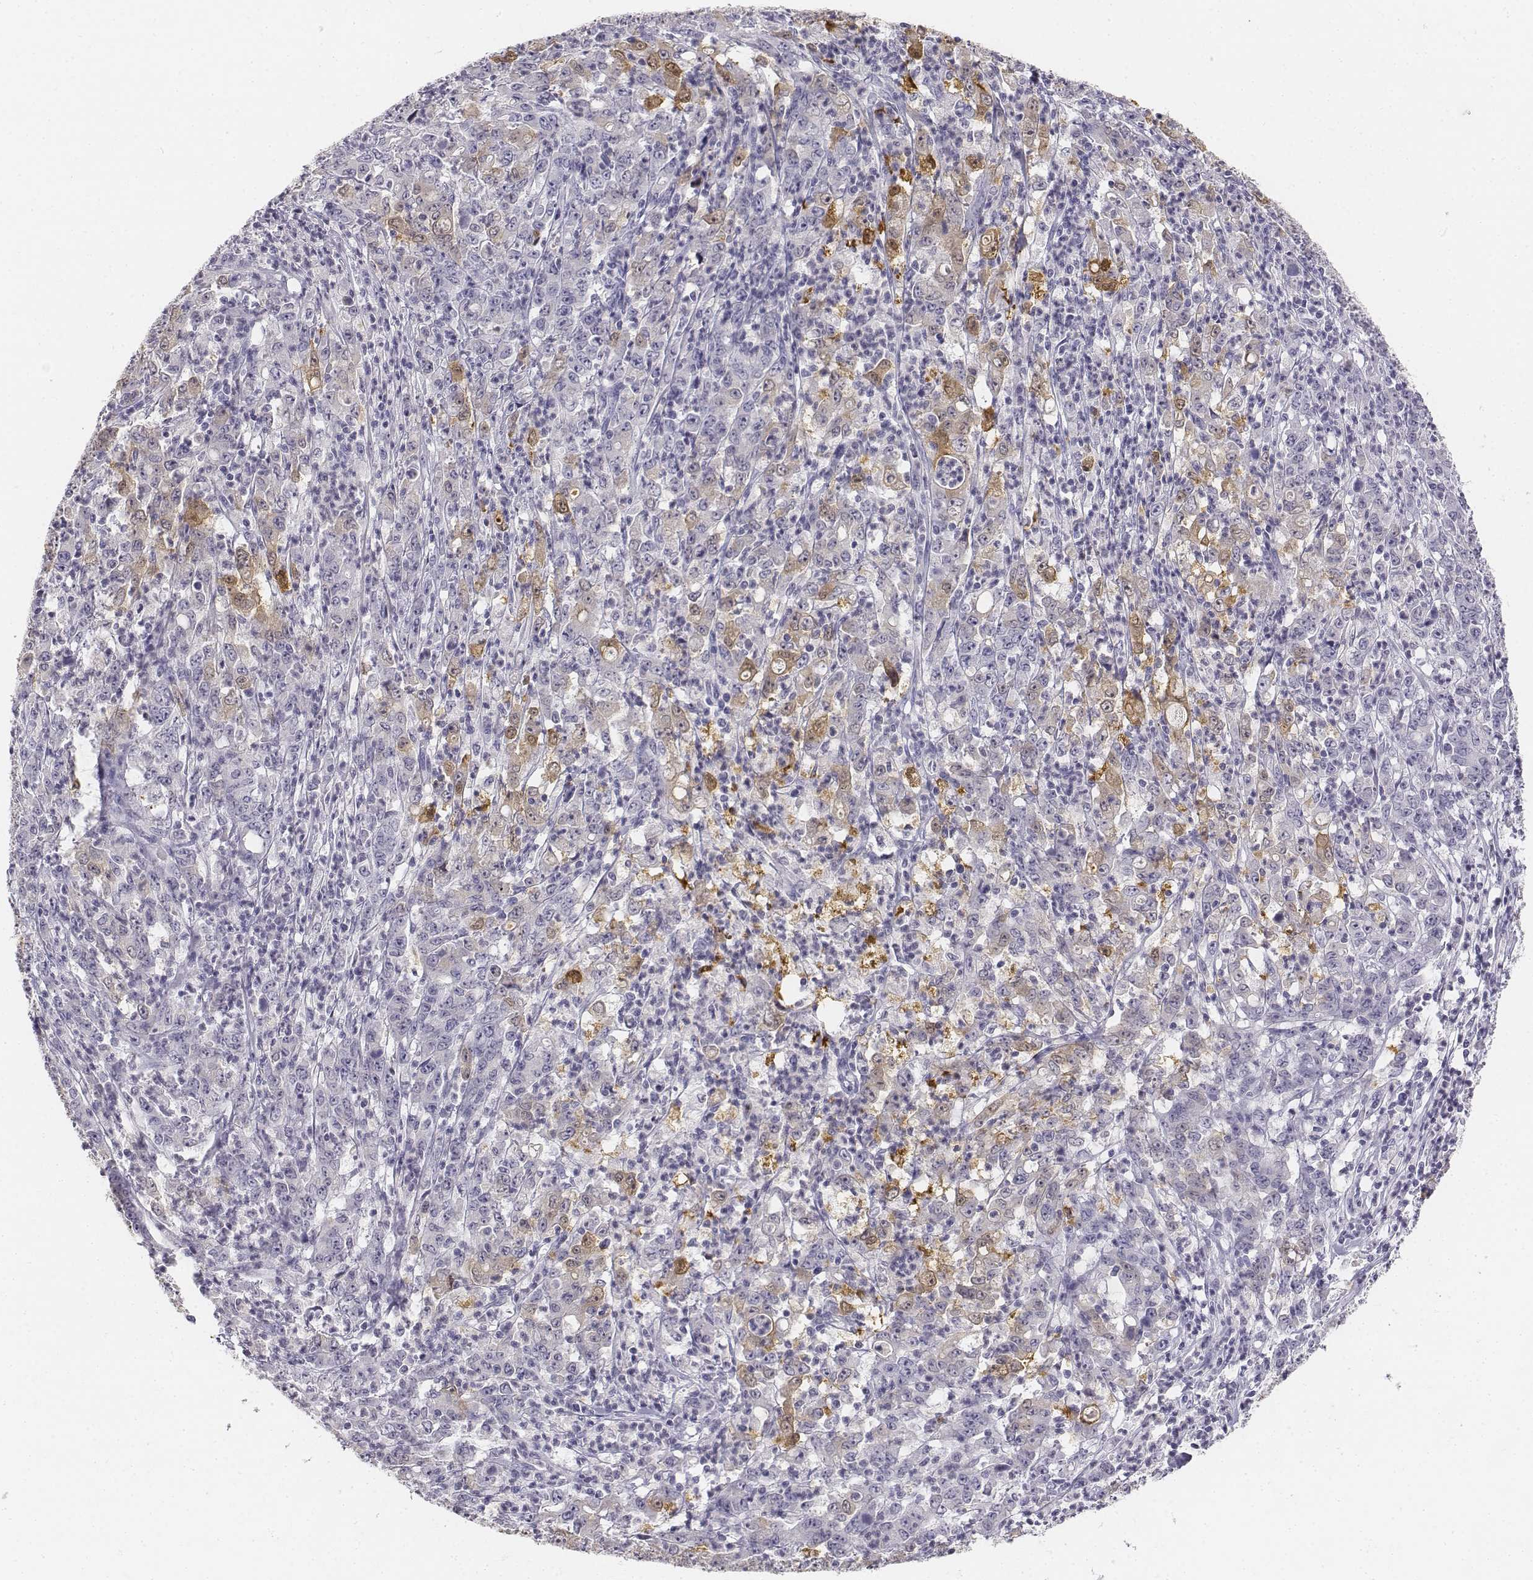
{"staining": {"intensity": "weak", "quantity": "<25%", "location": "cytoplasmic/membranous"}, "tissue": "stomach cancer", "cell_type": "Tumor cells", "image_type": "cancer", "snomed": [{"axis": "morphology", "description": "Adenocarcinoma, NOS"}, {"axis": "topography", "description": "Stomach, lower"}], "caption": "Stomach cancer (adenocarcinoma) was stained to show a protein in brown. There is no significant expression in tumor cells.", "gene": "UCN2", "patient": {"sex": "female", "age": 71}}